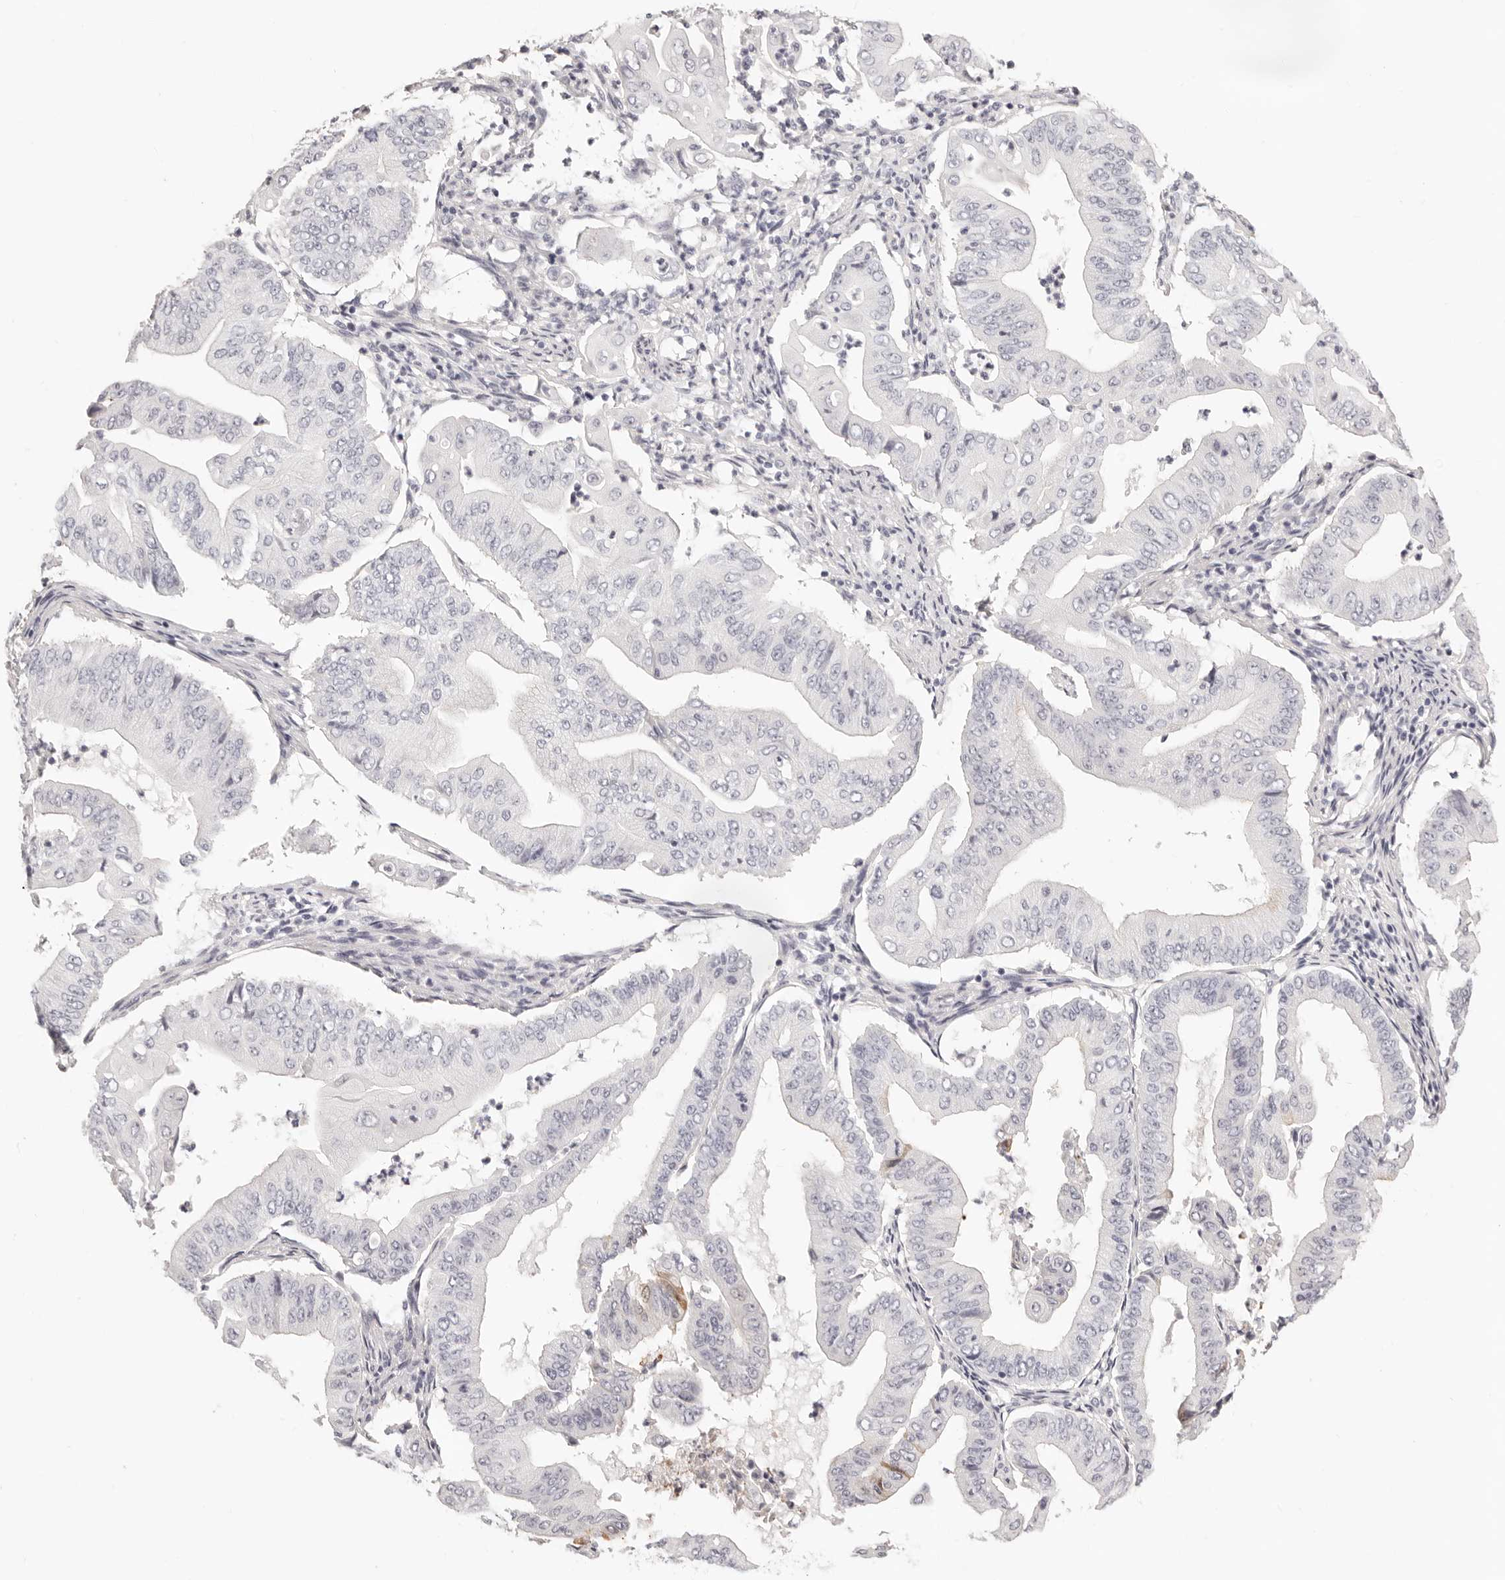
{"staining": {"intensity": "moderate", "quantity": "<25%", "location": "cytoplasmic/membranous"}, "tissue": "pancreatic cancer", "cell_type": "Tumor cells", "image_type": "cancer", "snomed": [{"axis": "morphology", "description": "Adenocarcinoma, NOS"}, {"axis": "topography", "description": "Pancreas"}], "caption": "Tumor cells exhibit low levels of moderate cytoplasmic/membranous expression in approximately <25% of cells in human pancreatic adenocarcinoma.", "gene": "FABP1", "patient": {"sex": "female", "age": 77}}